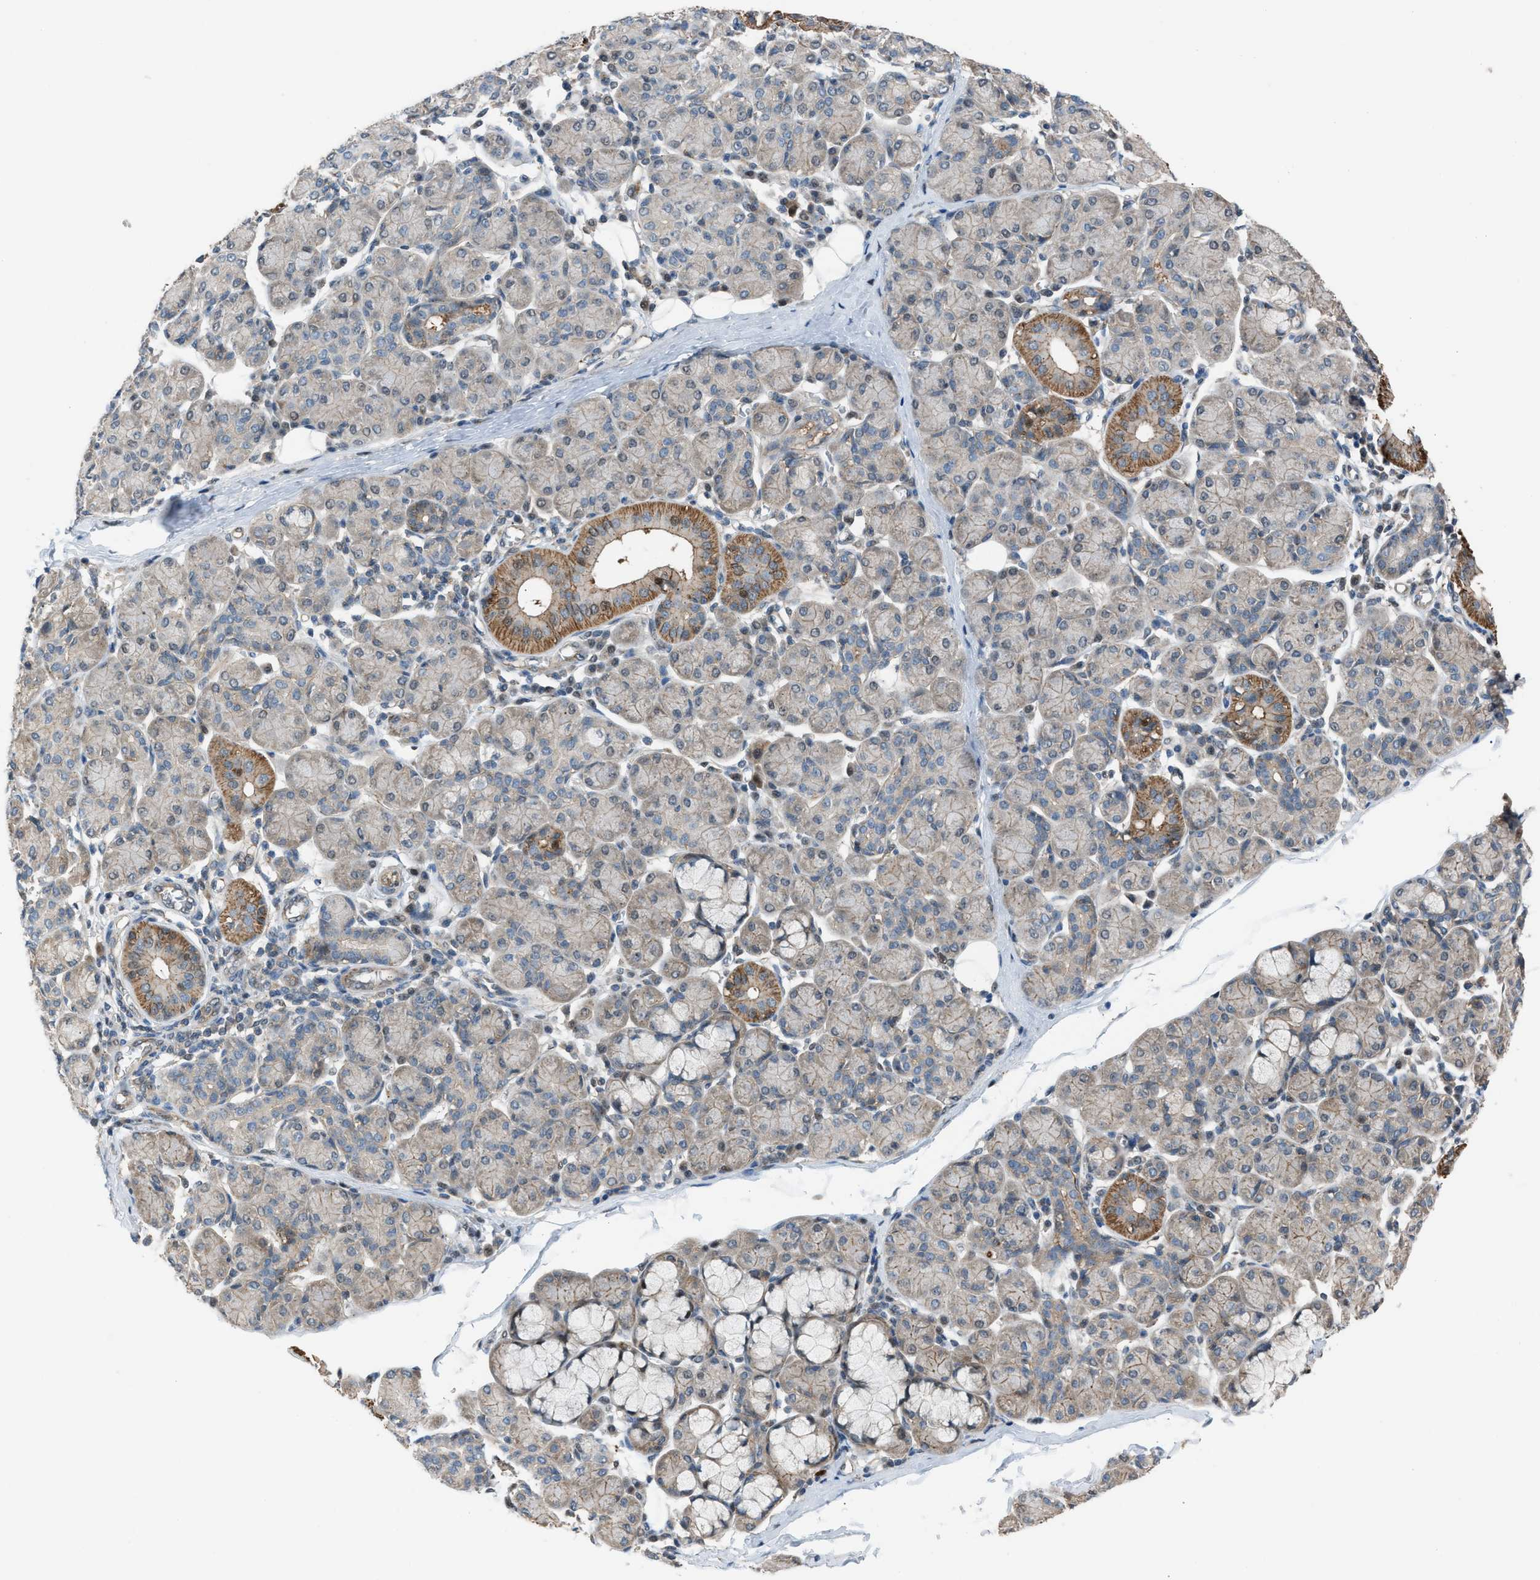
{"staining": {"intensity": "moderate", "quantity": "<25%", "location": "cytoplasmic/membranous,nuclear"}, "tissue": "salivary gland", "cell_type": "Glandular cells", "image_type": "normal", "snomed": [{"axis": "morphology", "description": "Normal tissue, NOS"}, {"axis": "morphology", "description": "Inflammation, NOS"}, {"axis": "topography", "description": "Lymph node"}, {"axis": "topography", "description": "Salivary gland"}], "caption": "IHC of normal salivary gland displays low levels of moderate cytoplasmic/membranous,nuclear staining in about <25% of glandular cells. (IHC, brightfield microscopy, high magnification).", "gene": "CRTC1", "patient": {"sex": "male", "age": 3}}